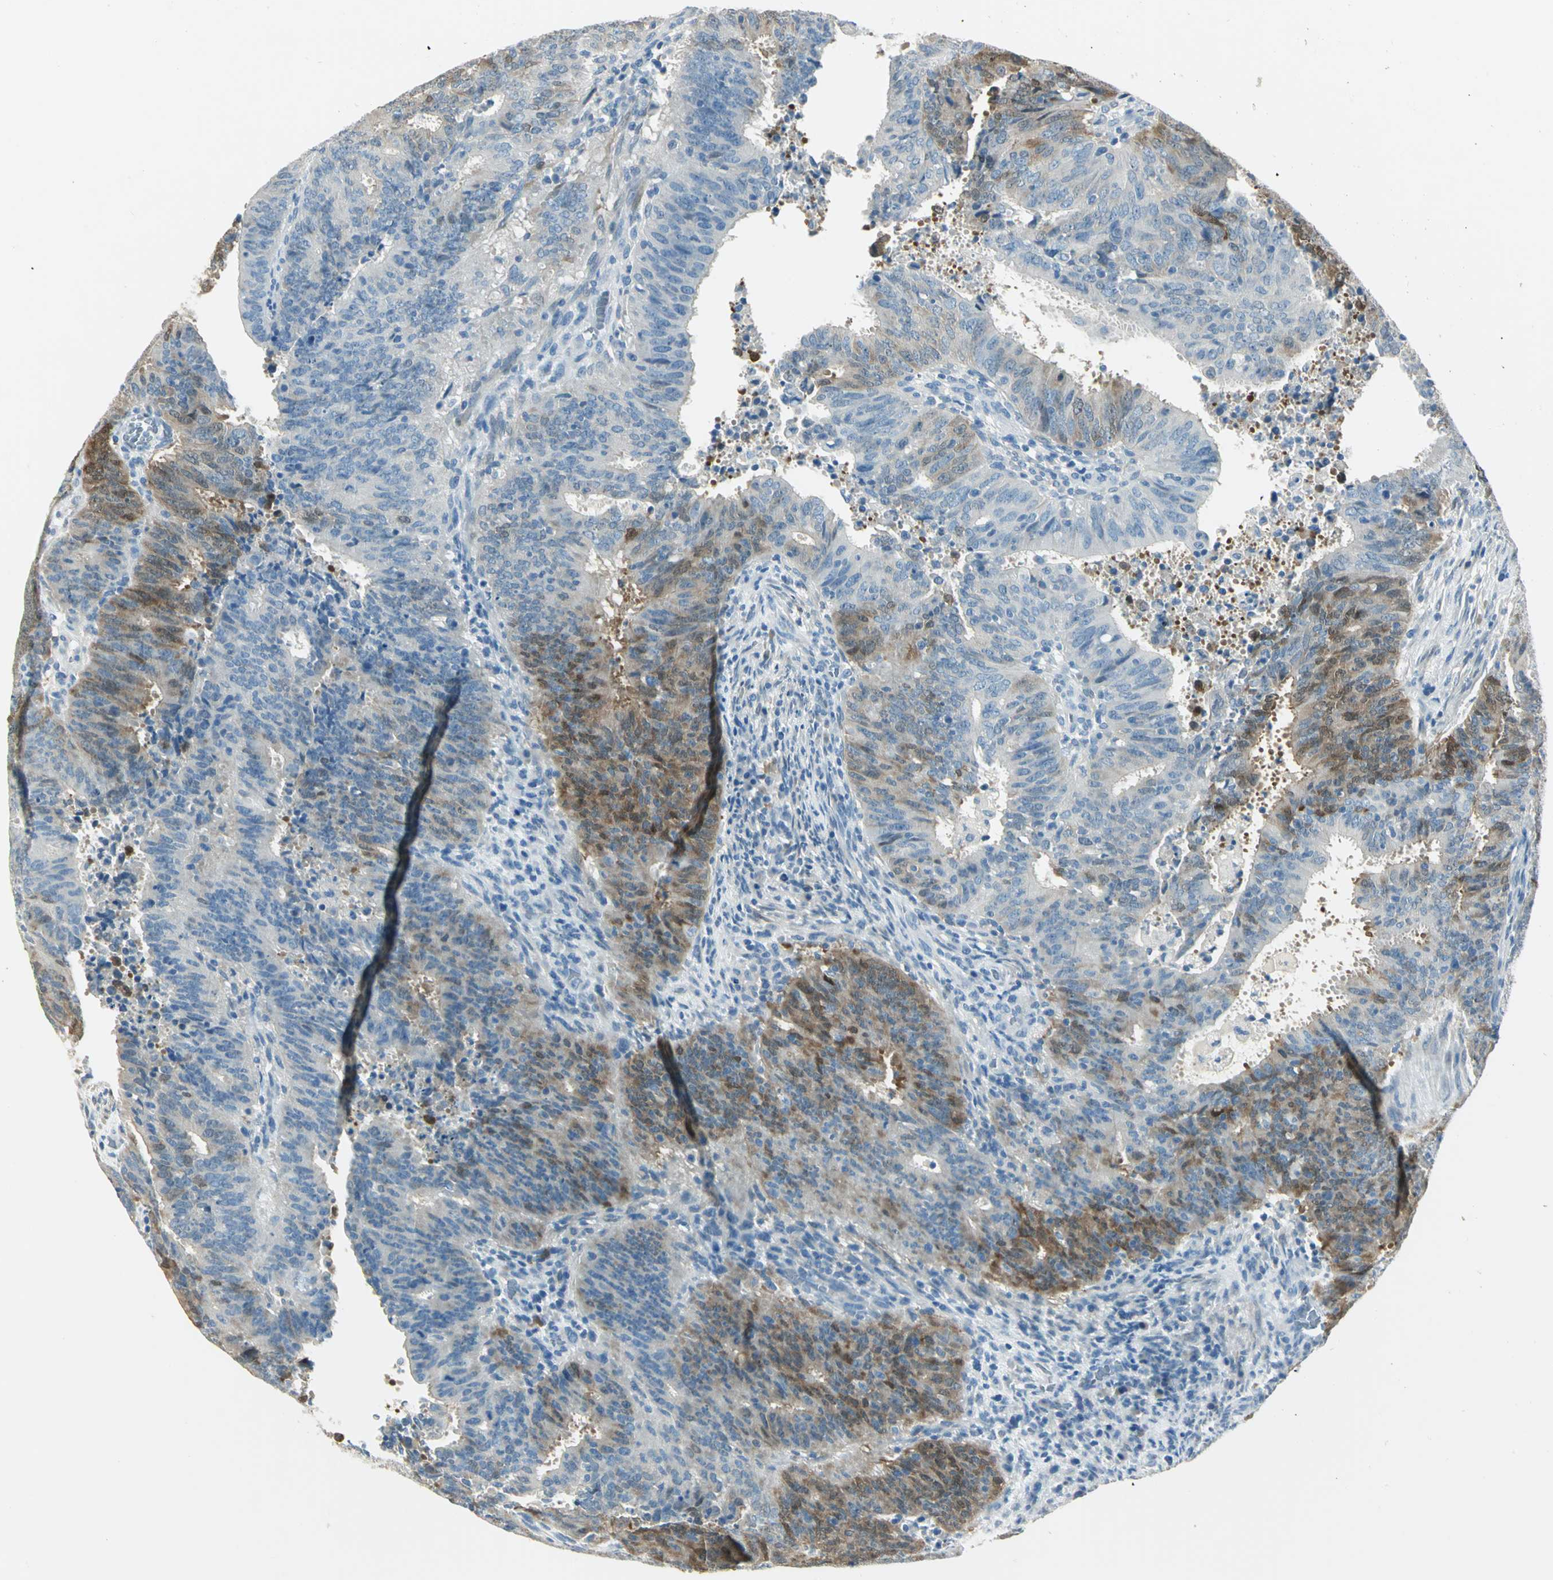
{"staining": {"intensity": "strong", "quantity": "25%-75%", "location": "cytoplasmic/membranous,nuclear"}, "tissue": "cervical cancer", "cell_type": "Tumor cells", "image_type": "cancer", "snomed": [{"axis": "morphology", "description": "Adenocarcinoma, NOS"}, {"axis": "topography", "description": "Cervix"}], "caption": "Protein staining by immunohistochemistry (IHC) exhibits strong cytoplasmic/membranous and nuclear positivity in about 25%-75% of tumor cells in adenocarcinoma (cervical). (Stains: DAB in brown, nuclei in blue, Microscopy: brightfield microscopy at high magnification).", "gene": "UCHL1", "patient": {"sex": "female", "age": 44}}